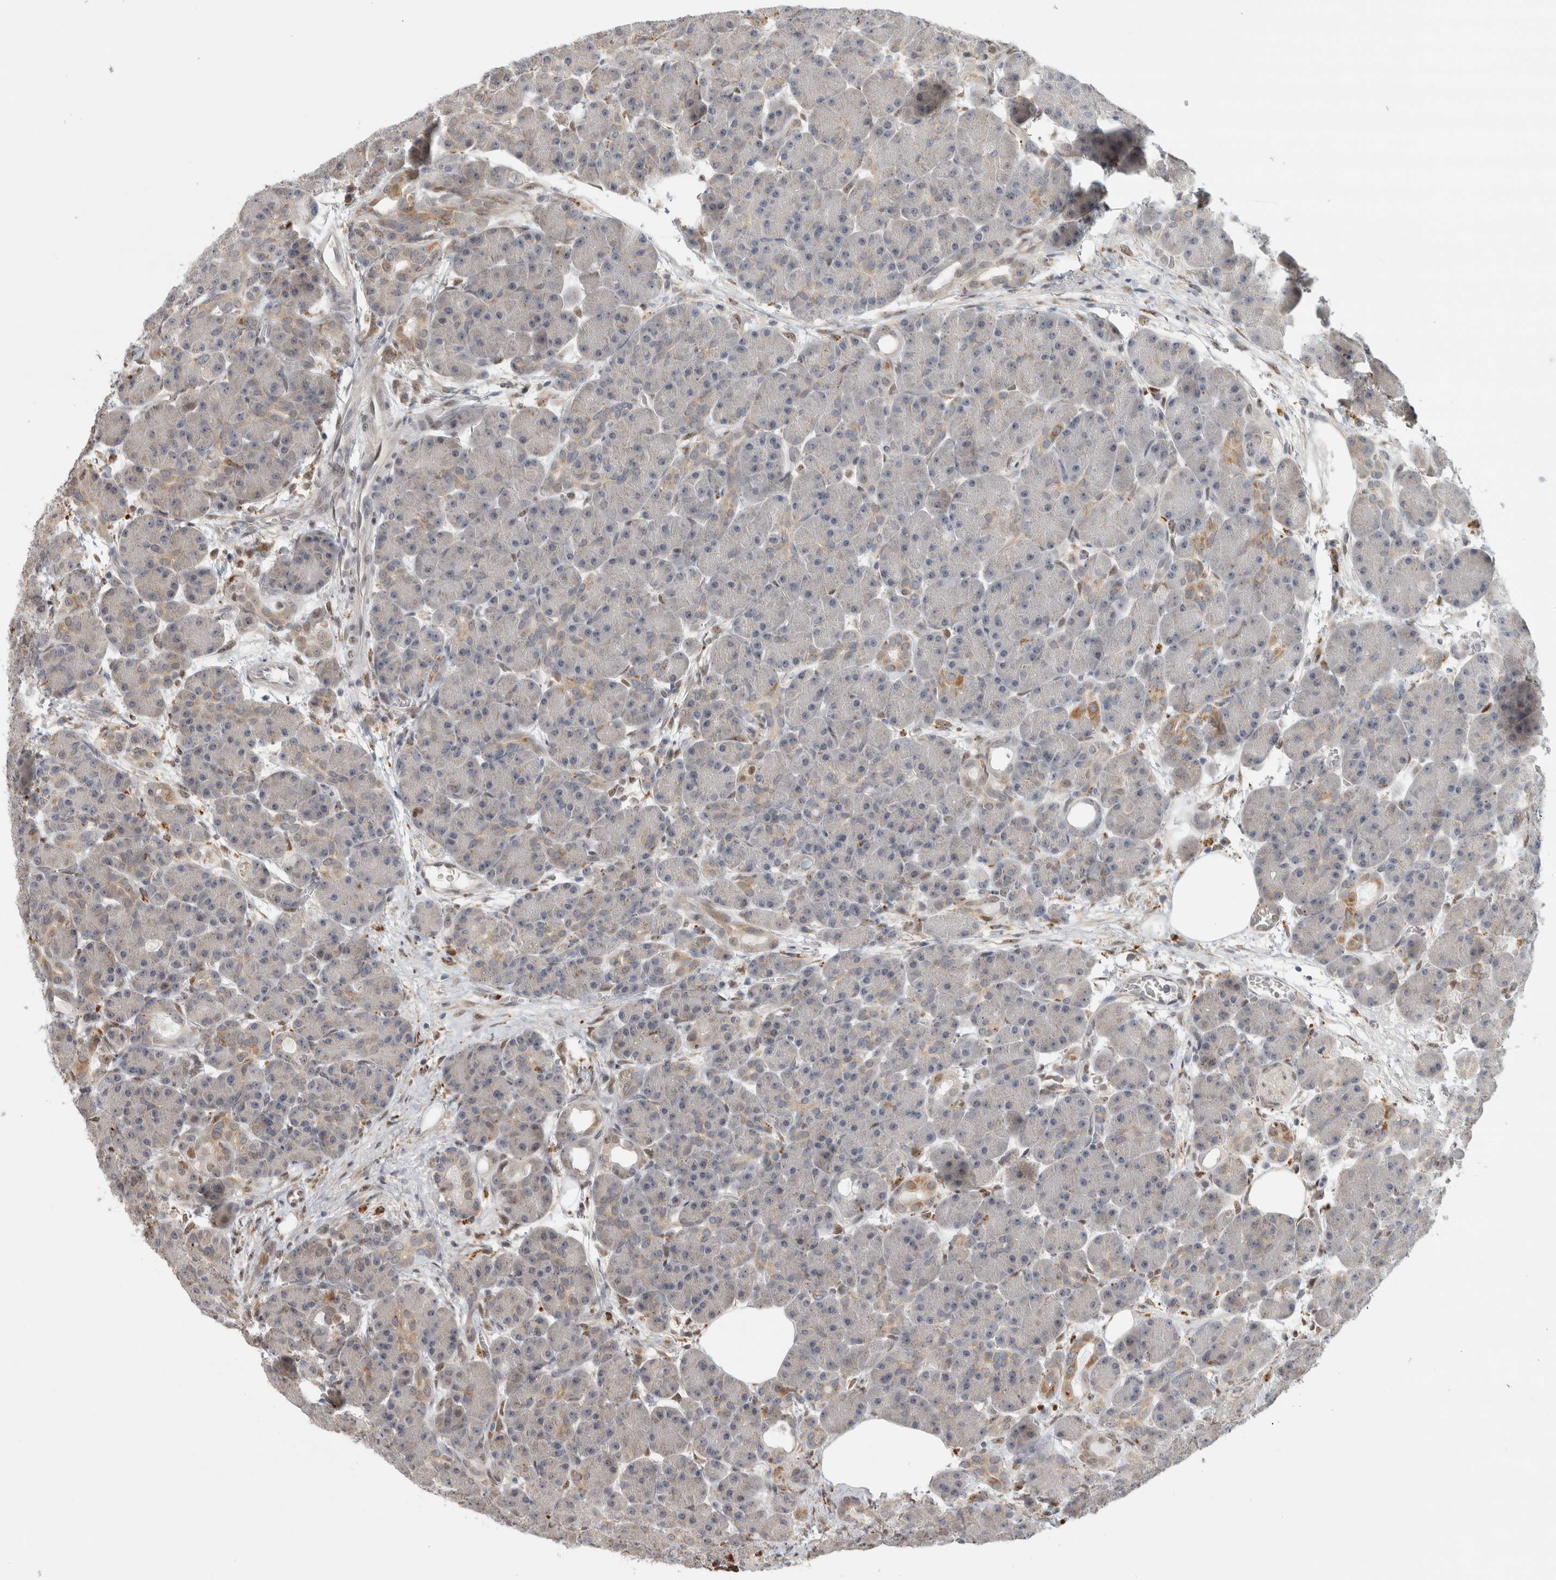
{"staining": {"intensity": "moderate", "quantity": "<25%", "location": "cytoplasmic/membranous"}, "tissue": "pancreas", "cell_type": "Exocrine glandular cells", "image_type": "normal", "snomed": [{"axis": "morphology", "description": "Normal tissue, NOS"}, {"axis": "topography", "description": "Pancreas"}], "caption": "Immunohistochemical staining of normal human pancreas shows moderate cytoplasmic/membranous protein expression in approximately <25% of exocrine glandular cells. (IHC, brightfield microscopy, high magnification).", "gene": "NAB2", "patient": {"sex": "male", "age": 63}}